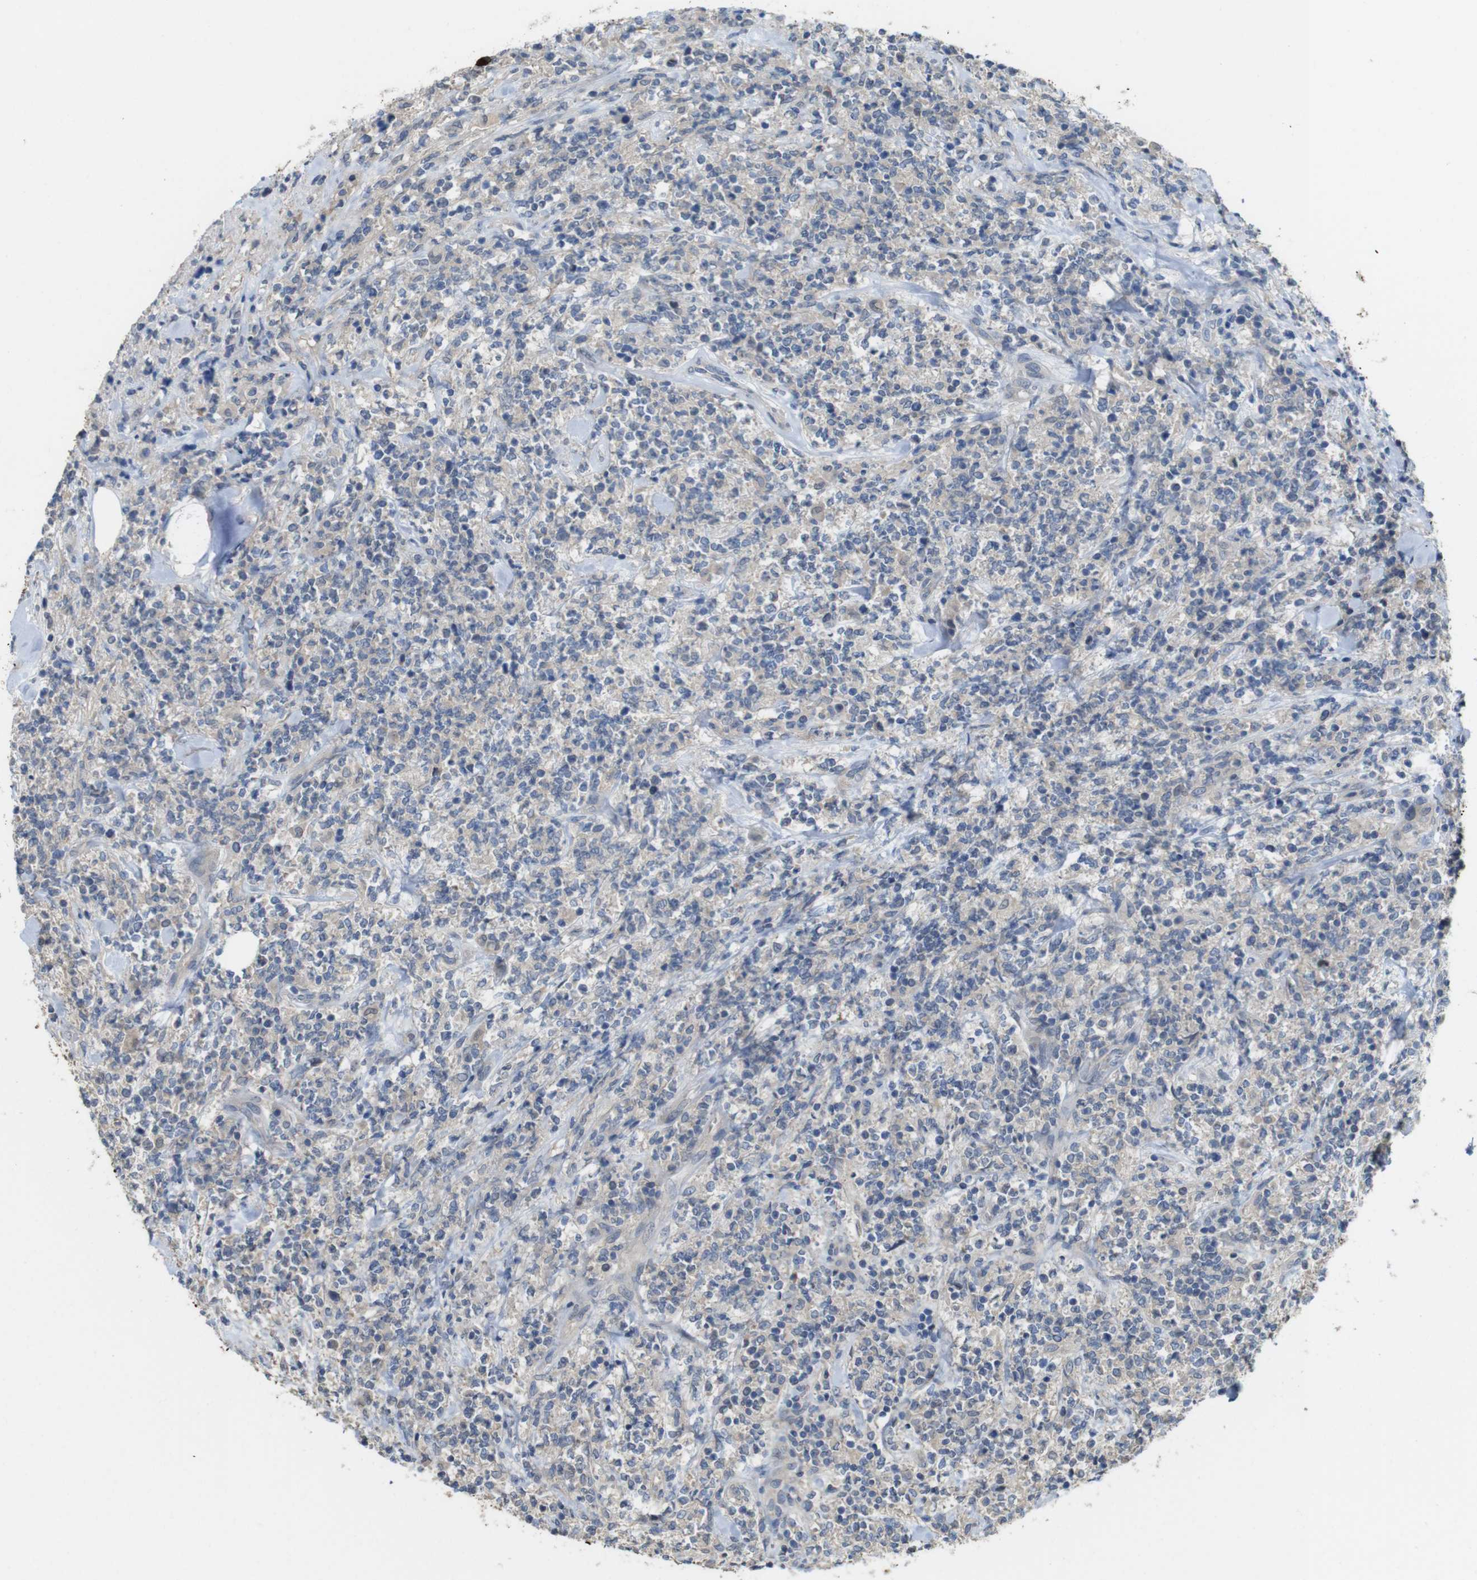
{"staining": {"intensity": "negative", "quantity": "none", "location": "none"}, "tissue": "lymphoma", "cell_type": "Tumor cells", "image_type": "cancer", "snomed": [{"axis": "morphology", "description": "Malignant lymphoma, non-Hodgkin's type, High grade"}, {"axis": "topography", "description": "Soft tissue"}], "caption": "Immunohistochemical staining of lymphoma demonstrates no significant staining in tumor cells. Nuclei are stained in blue.", "gene": "CDC34", "patient": {"sex": "male", "age": 18}}